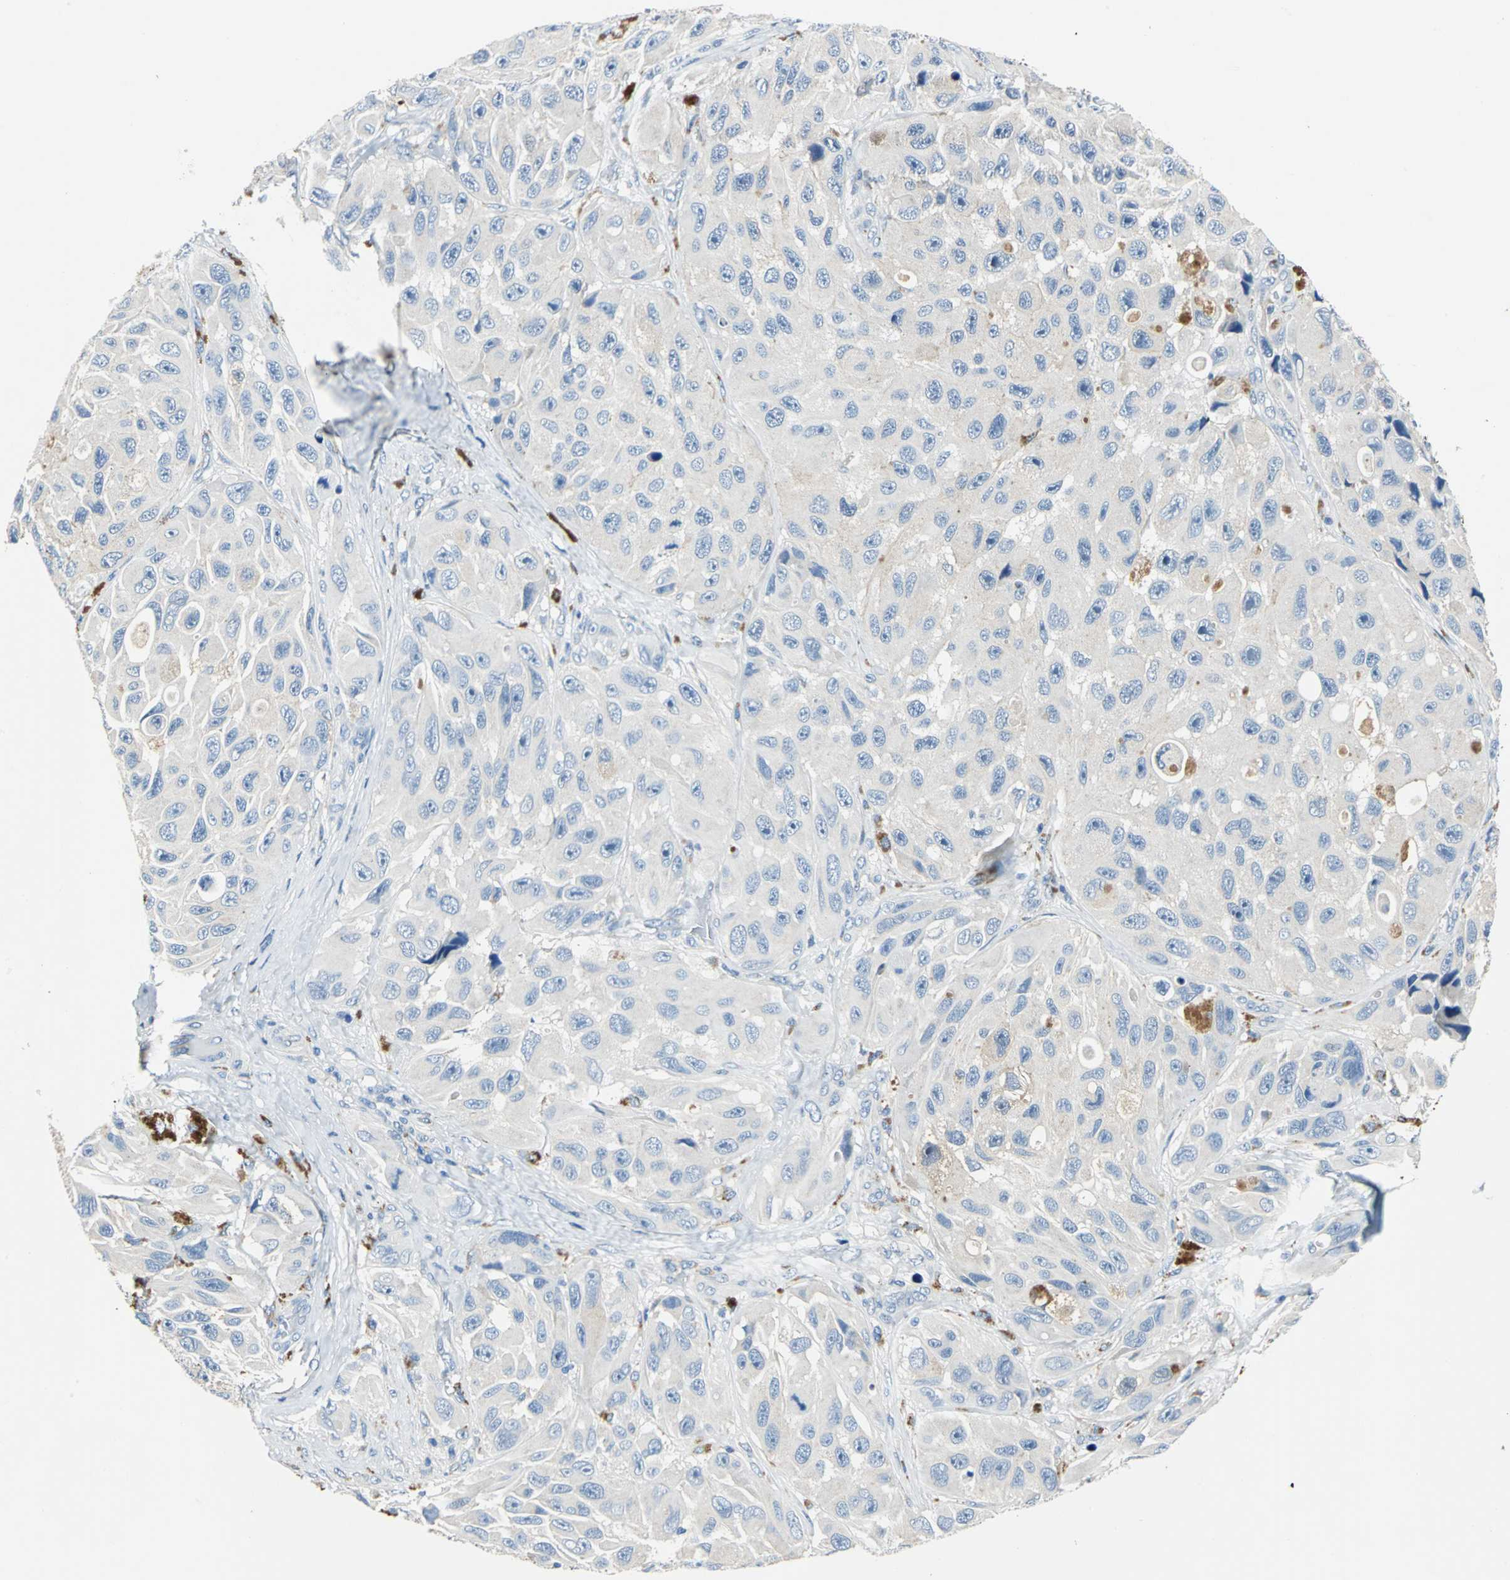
{"staining": {"intensity": "negative", "quantity": "none", "location": "none"}, "tissue": "melanoma", "cell_type": "Tumor cells", "image_type": "cancer", "snomed": [{"axis": "morphology", "description": "Malignant melanoma, NOS"}, {"axis": "topography", "description": "Skin"}], "caption": "The immunohistochemistry micrograph has no significant expression in tumor cells of malignant melanoma tissue. The staining was performed using DAB to visualize the protein expression in brown, while the nuclei were stained in blue with hematoxylin (Magnification: 20x).", "gene": "RASD2", "patient": {"sex": "female", "age": 73}}